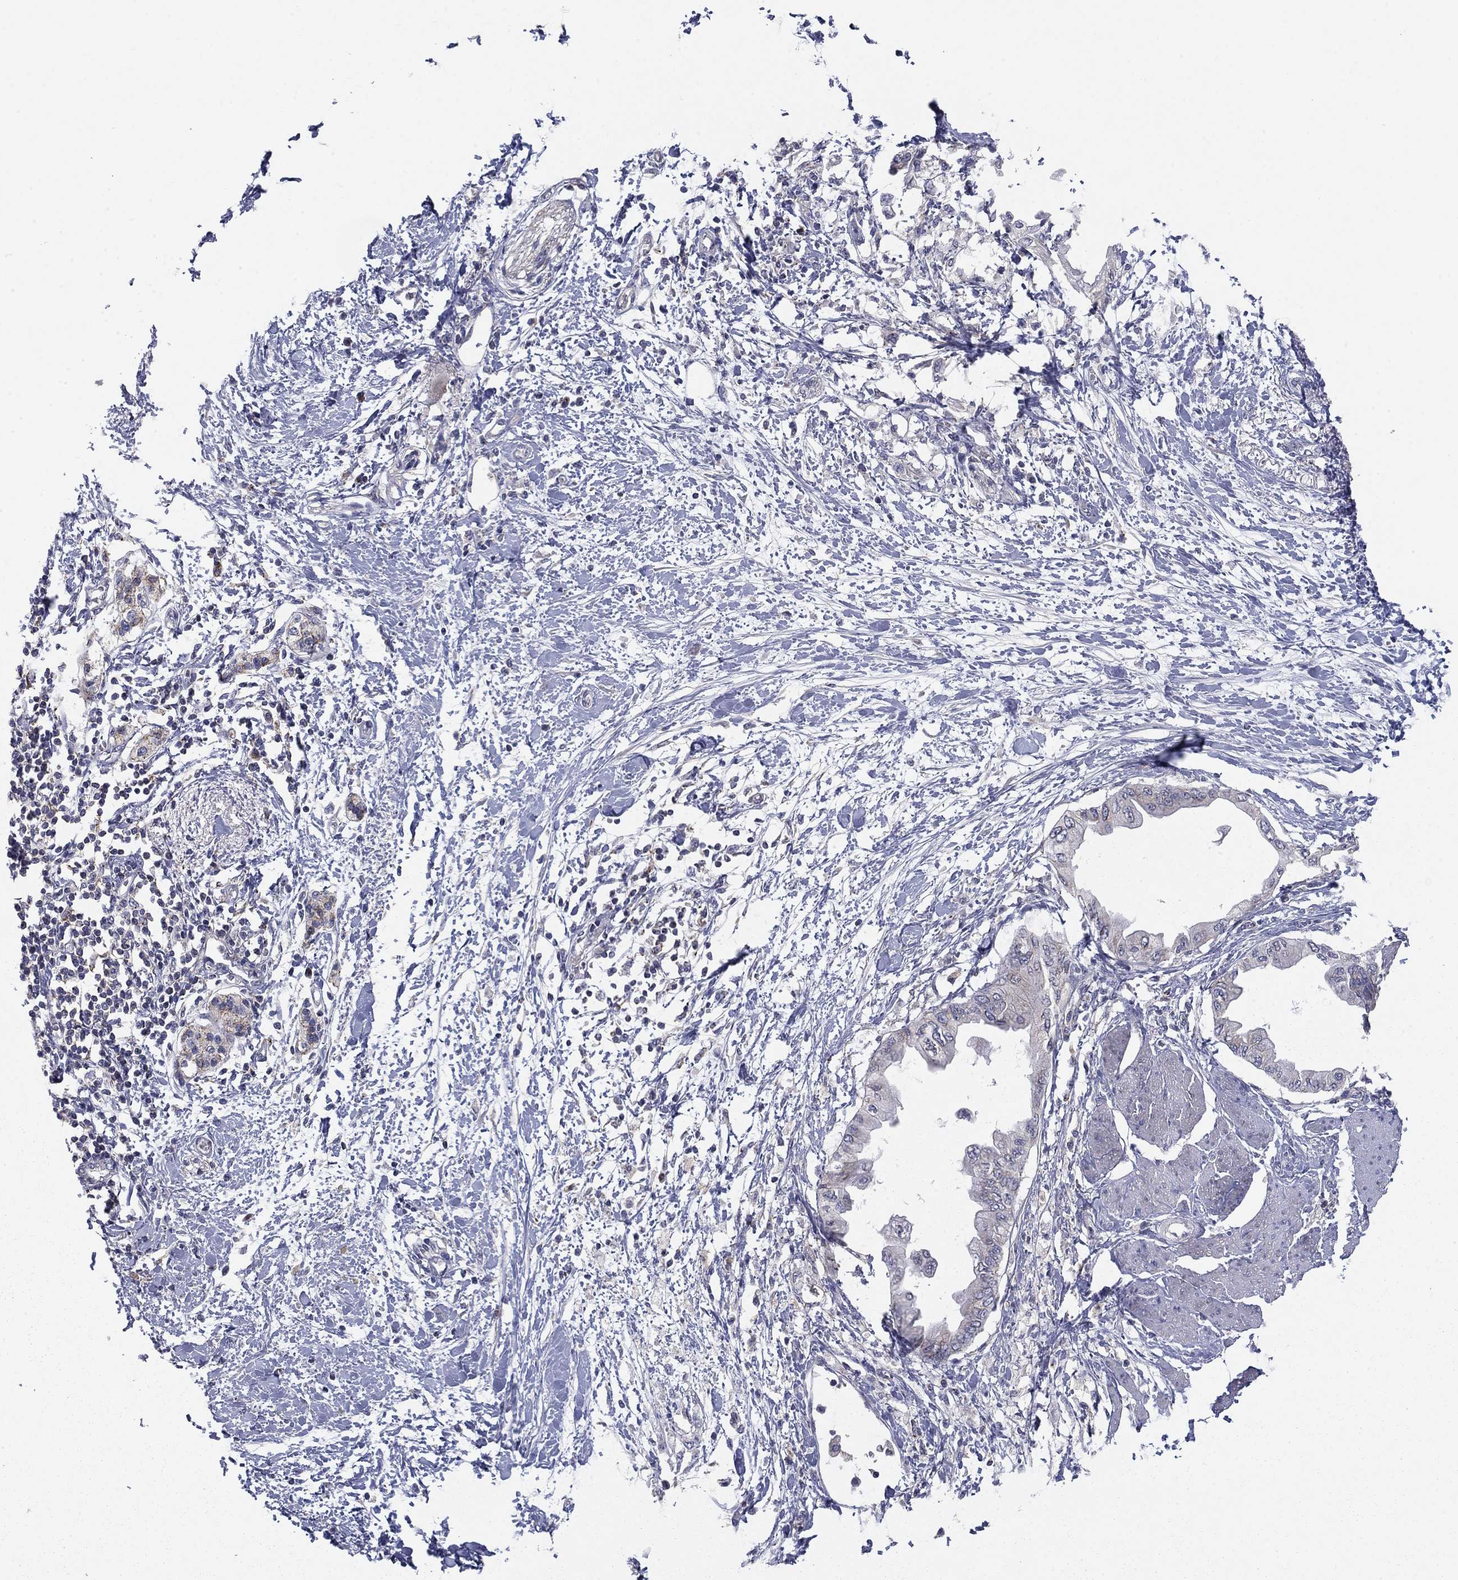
{"staining": {"intensity": "negative", "quantity": "none", "location": "none"}, "tissue": "pancreatic cancer", "cell_type": "Tumor cells", "image_type": "cancer", "snomed": [{"axis": "morphology", "description": "Normal tissue, NOS"}, {"axis": "morphology", "description": "Adenocarcinoma, NOS"}, {"axis": "topography", "description": "Pancreas"}, {"axis": "topography", "description": "Duodenum"}], "caption": "Tumor cells show no significant protein staining in pancreatic adenocarcinoma.", "gene": "SEPTIN3", "patient": {"sex": "female", "age": 60}}